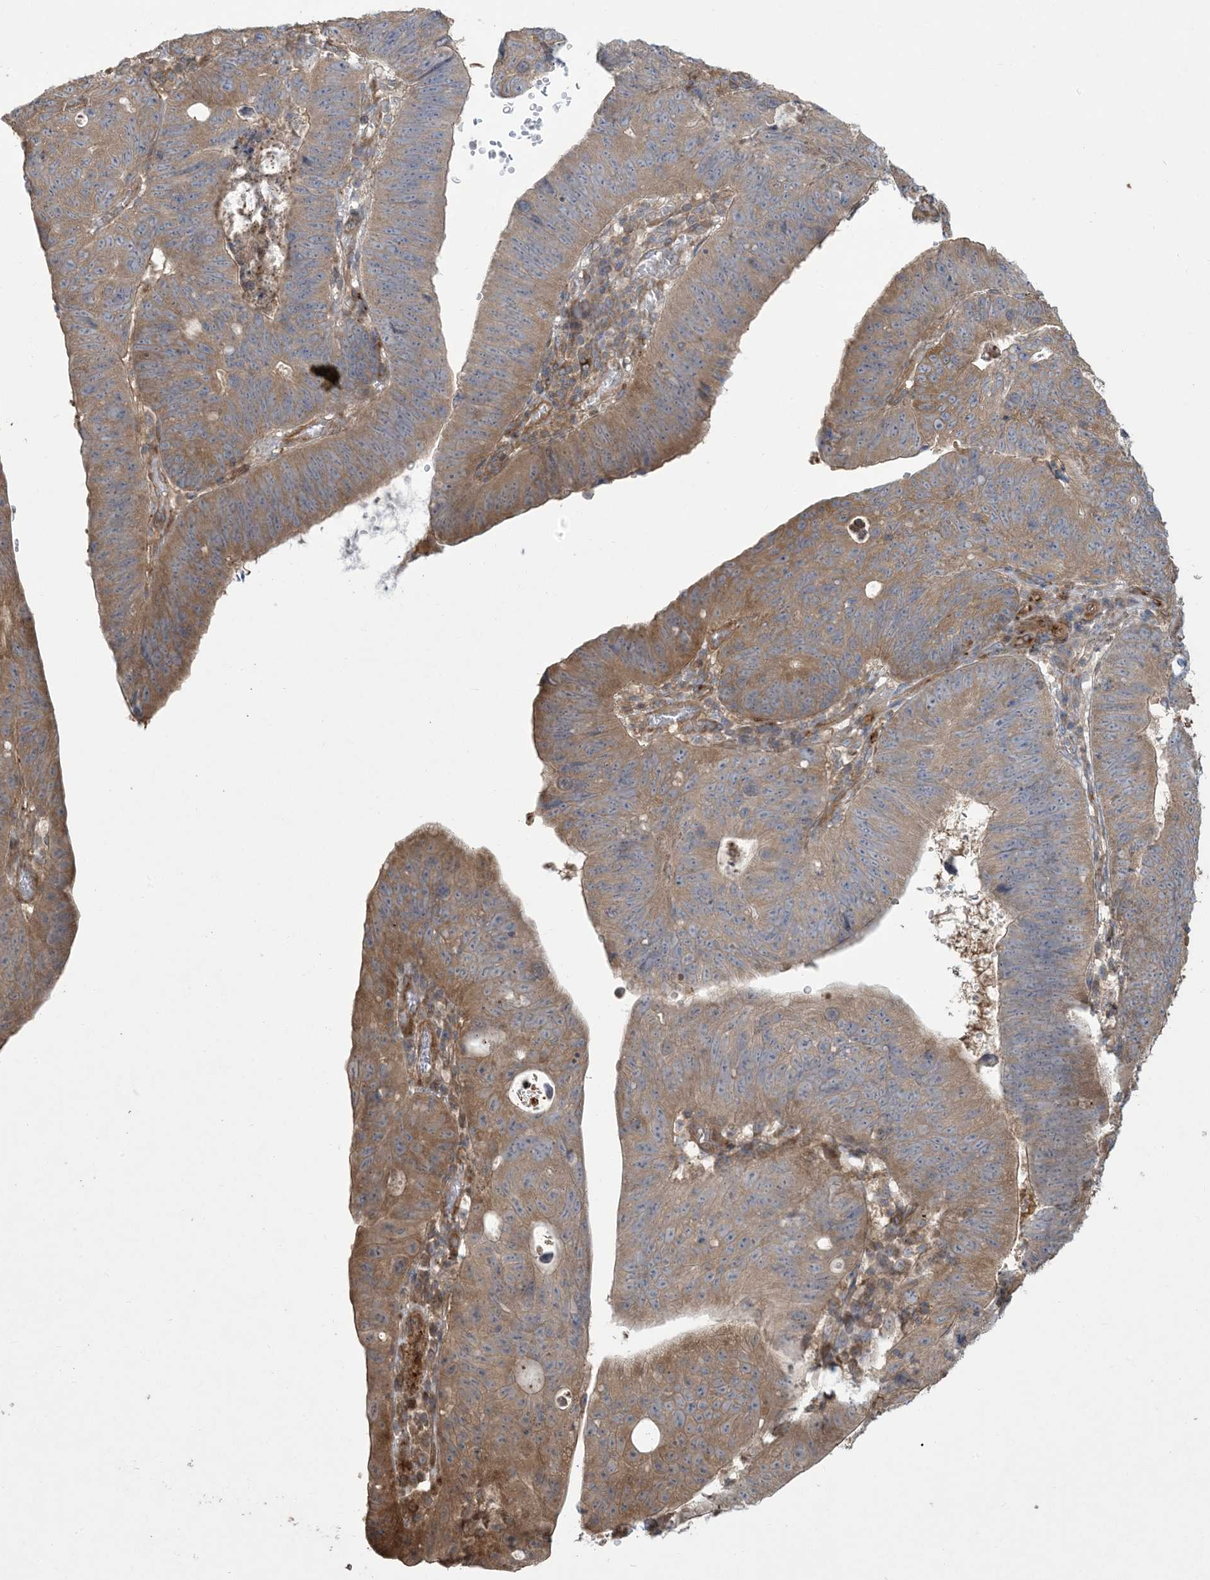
{"staining": {"intensity": "moderate", "quantity": ">75%", "location": "cytoplasmic/membranous"}, "tissue": "stomach cancer", "cell_type": "Tumor cells", "image_type": "cancer", "snomed": [{"axis": "morphology", "description": "Adenocarcinoma, NOS"}, {"axis": "topography", "description": "Stomach"}], "caption": "Stomach adenocarcinoma stained with a protein marker shows moderate staining in tumor cells.", "gene": "KLHL18", "patient": {"sex": "male", "age": 59}}